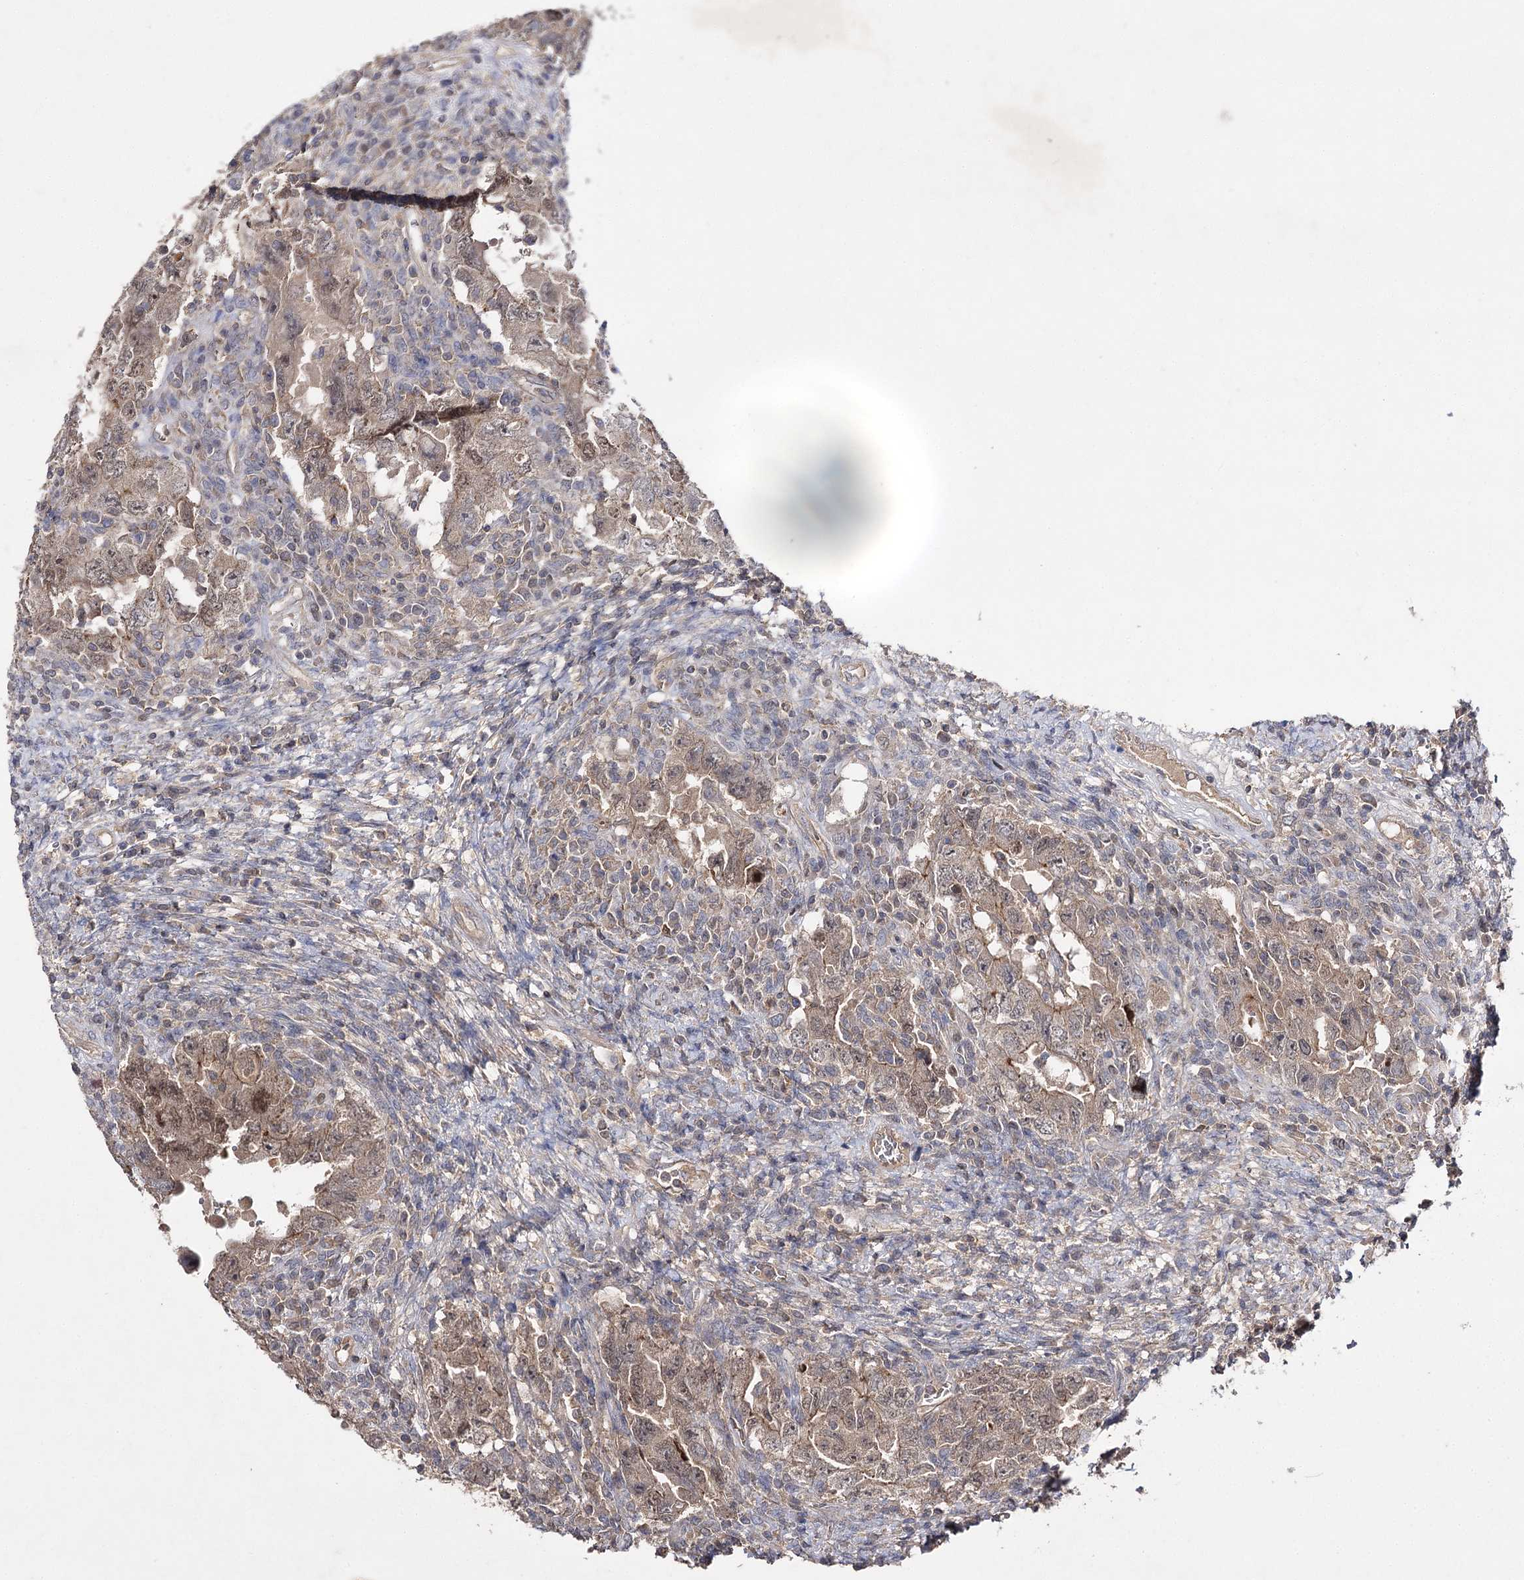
{"staining": {"intensity": "moderate", "quantity": ">75%", "location": "cytoplasmic/membranous,nuclear"}, "tissue": "testis cancer", "cell_type": "Tumor cells", "image_type": "cancer", "snomed": [{"axis": "morphology", "description": "Carcinoma, Embryonal, NOS"}, {"axis": "topography", "description": "Testis"}], "caption": "A micrograph showing moderate cytoplasmic/membranous and nuclear positivity in about >75% of tumor cells in embryonal carcinoma (testis), as visualized by brown immunohistochemical staining.", "gene": "BCR", "patient": {"sex": "male", "age": 26}}